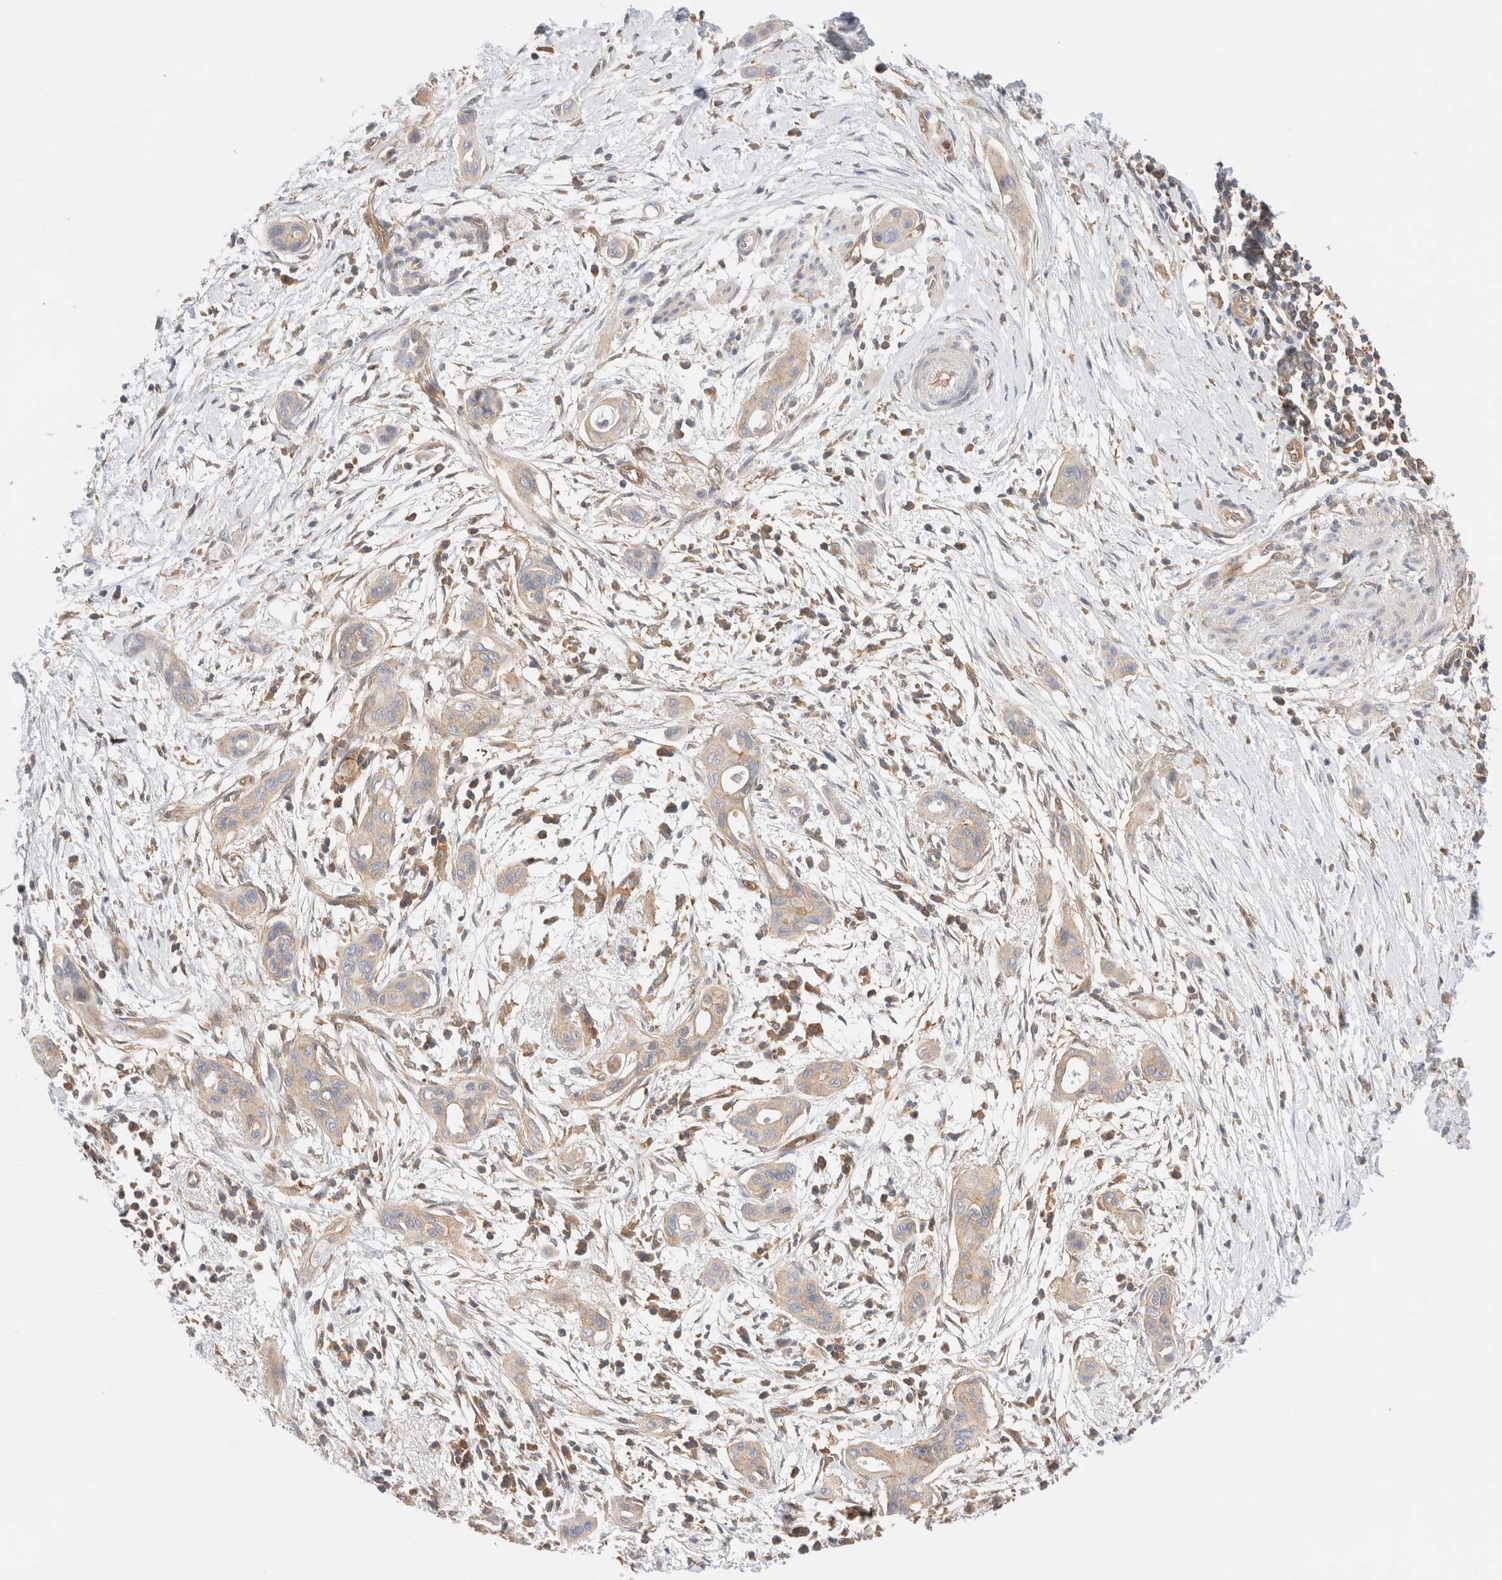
{"staining": {"intensity": "weak", "quantity": ">75%", "location": "cytoplasmic/membranous"}, "tissue": "pancreatic cancer", "cell_type": "Tumor cells", "image_type": "cancer", "snomed": [{"axis": "morphology", "description": "Adenocarcinoma, NOS"}, {"axis": "topography", "description": "Pancreas"}], "caption": "IHC photomicrograph of neoplastic tissue: pancreatic adenocarcinoma stained using immunohistochemistry (IHC) reveals low levels of weak protein expression localized specifically in the cytoplasmic/membranous of tumor cells, appearing as a cytoplasmic/membranous brown color.", "gene": "RABEP1", "patient": {"sex": "male", "age": 59}}